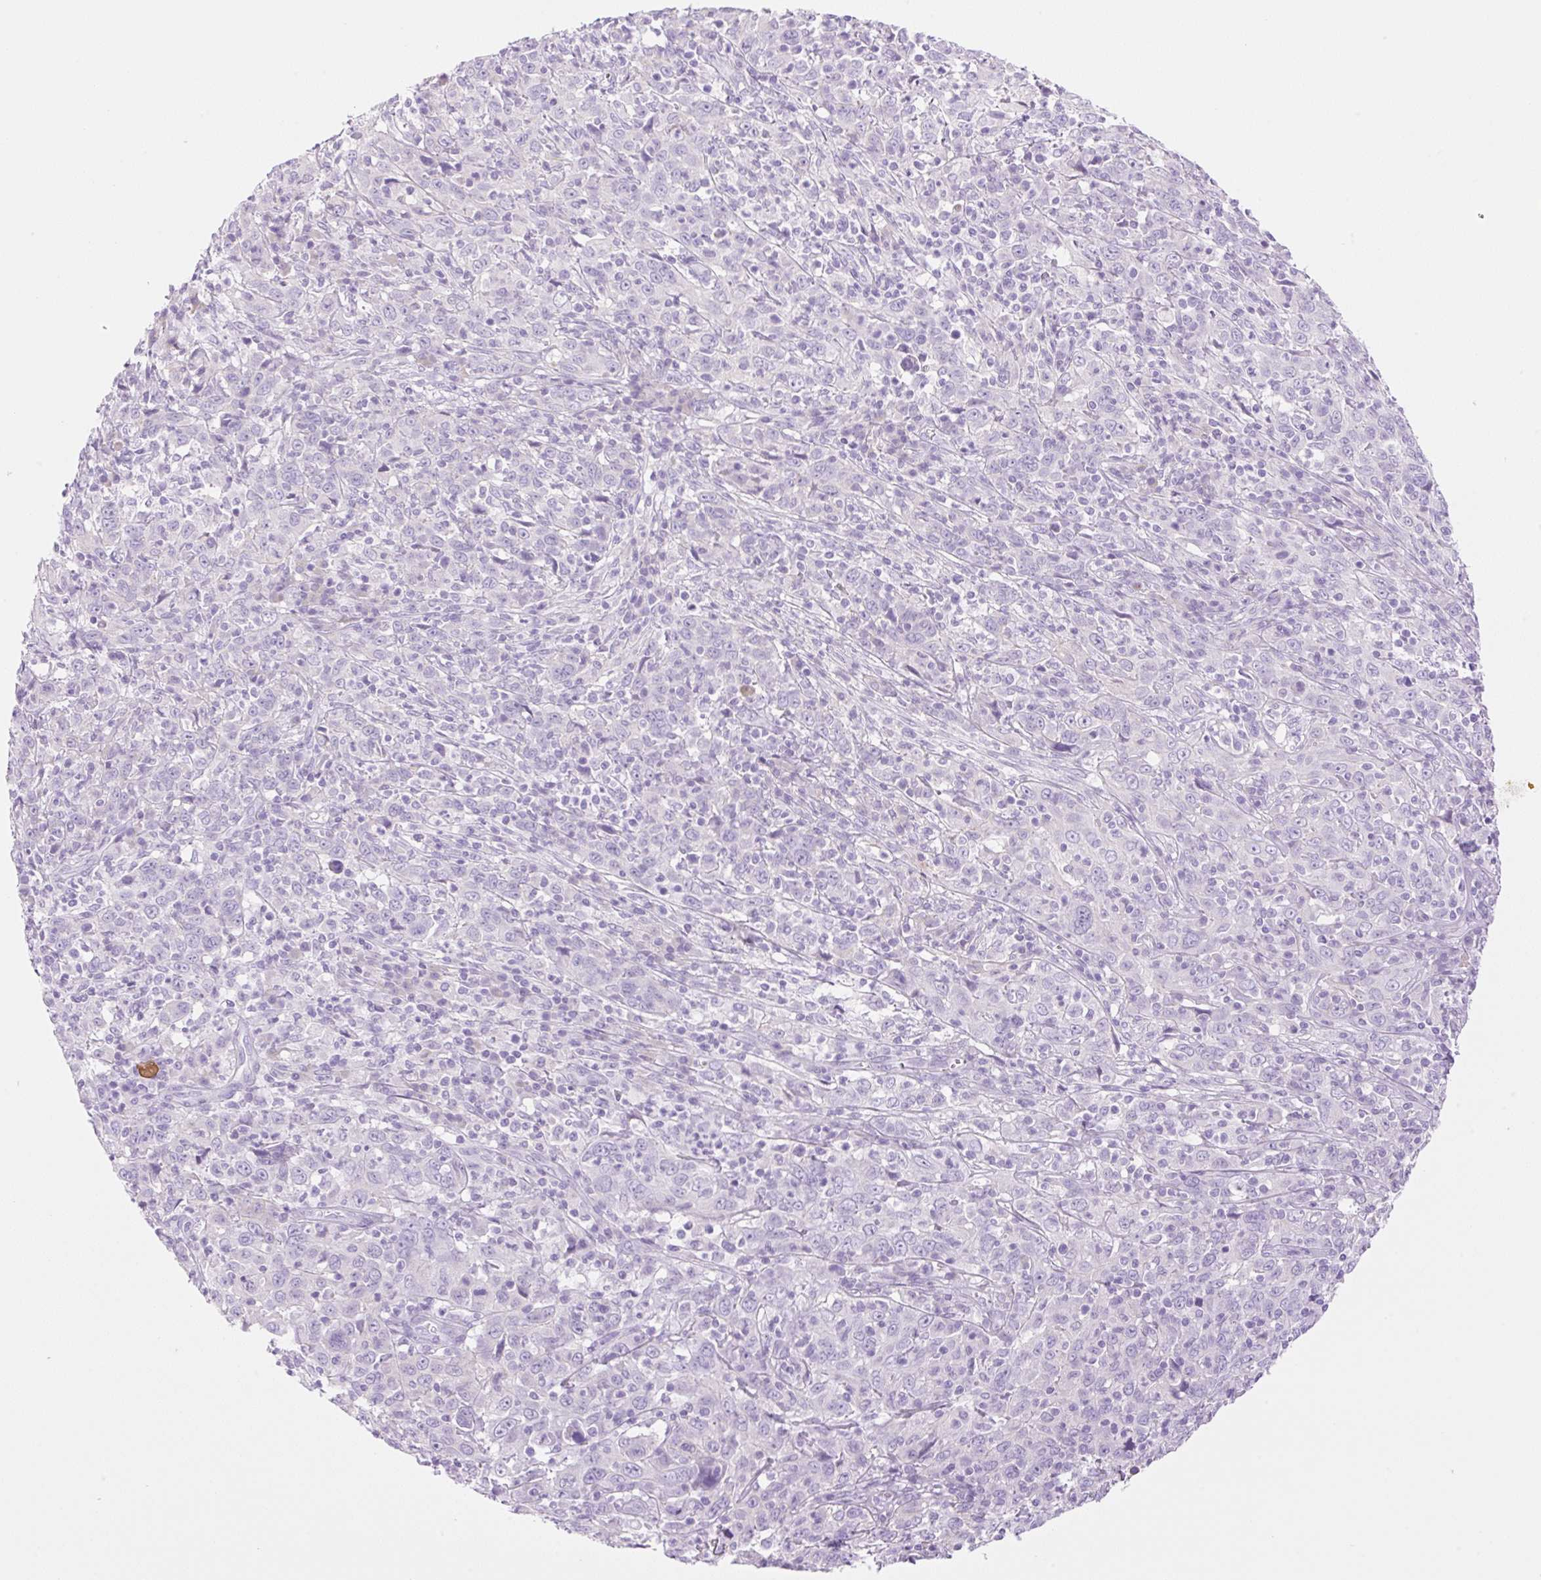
{"staining": {"intensity": "negative", "quantity": "none", "location": "none"}, "tissue": "cervical cancer", "cell_type": "Tumor cells", "image_type": "cancer", "snomed": [{"axis": "morphology", "description": "Squamous cell carcinoma, NOS"}, {"axis": "topography", "description": "Cervix"}], "caption": "Image shows no protein staining in tumor cells of cervical cancer tissue.", "gene": "PALM3", "patient": {"sex": "female", "age": 46}}